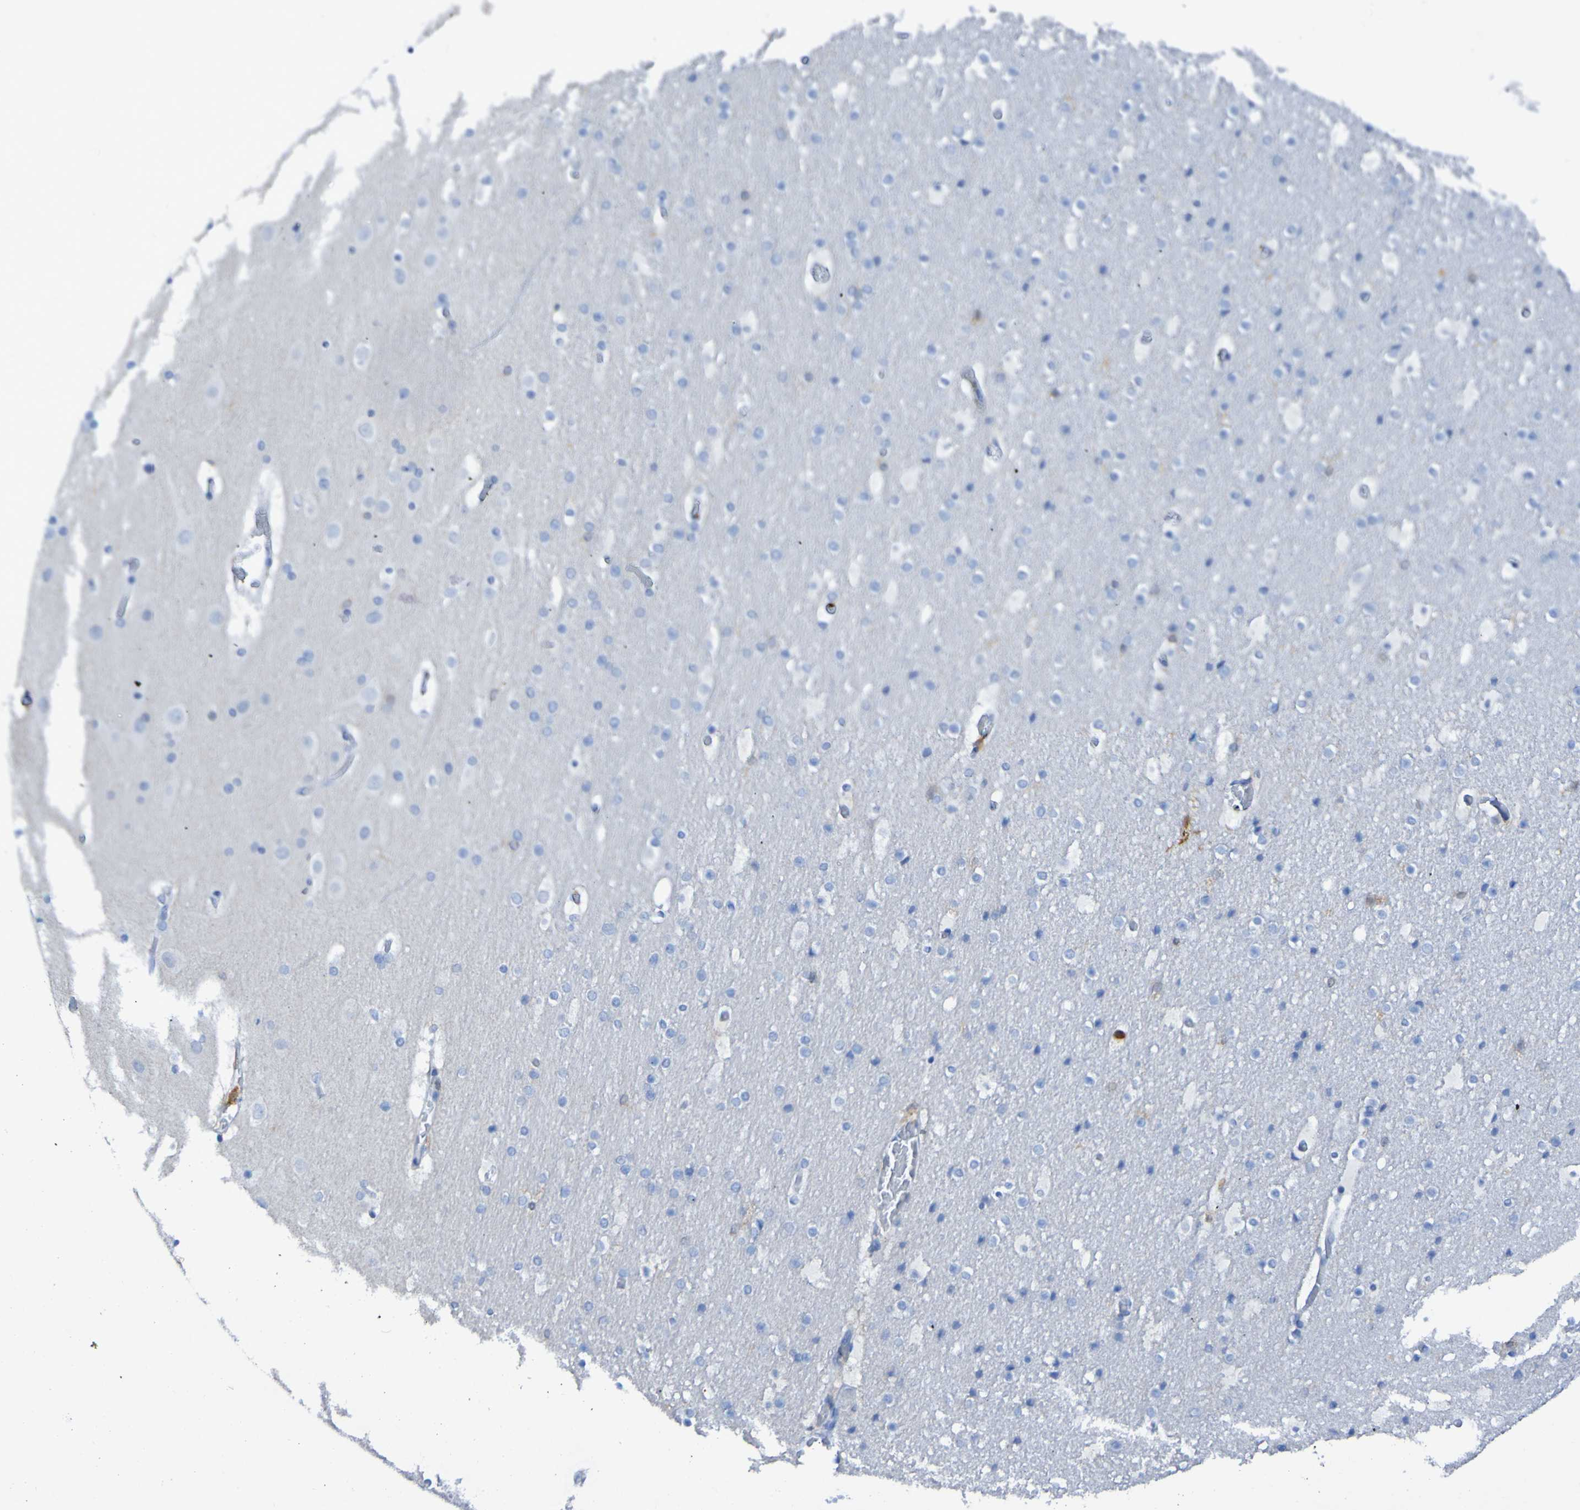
{"staining": {"intensity": "negative", "quantity": "none", "location": "none"}, "tissue": "cerebral cortex", "cell_type": "Endothelial cells", "image_type": "normal", "snomed": [{"axis": "morphology", "description": "Normal tissue, NOS"}, {"axis": "topography", "description": "Cerebral cortex"}], "caption": "DAB (3,3'-diaminobenzidine) immunohistochemical staining of normal cerebral cortex shows no significant expression in endothelial cells. (Stains: DAB (3,3'-diaminobenzidine) IHC with hematoxylin counter stain, Microscopy: brightfield microscopy at high magnification).", "gene": "MPPE1", "patient": {"sex": "male", "age": 57}}